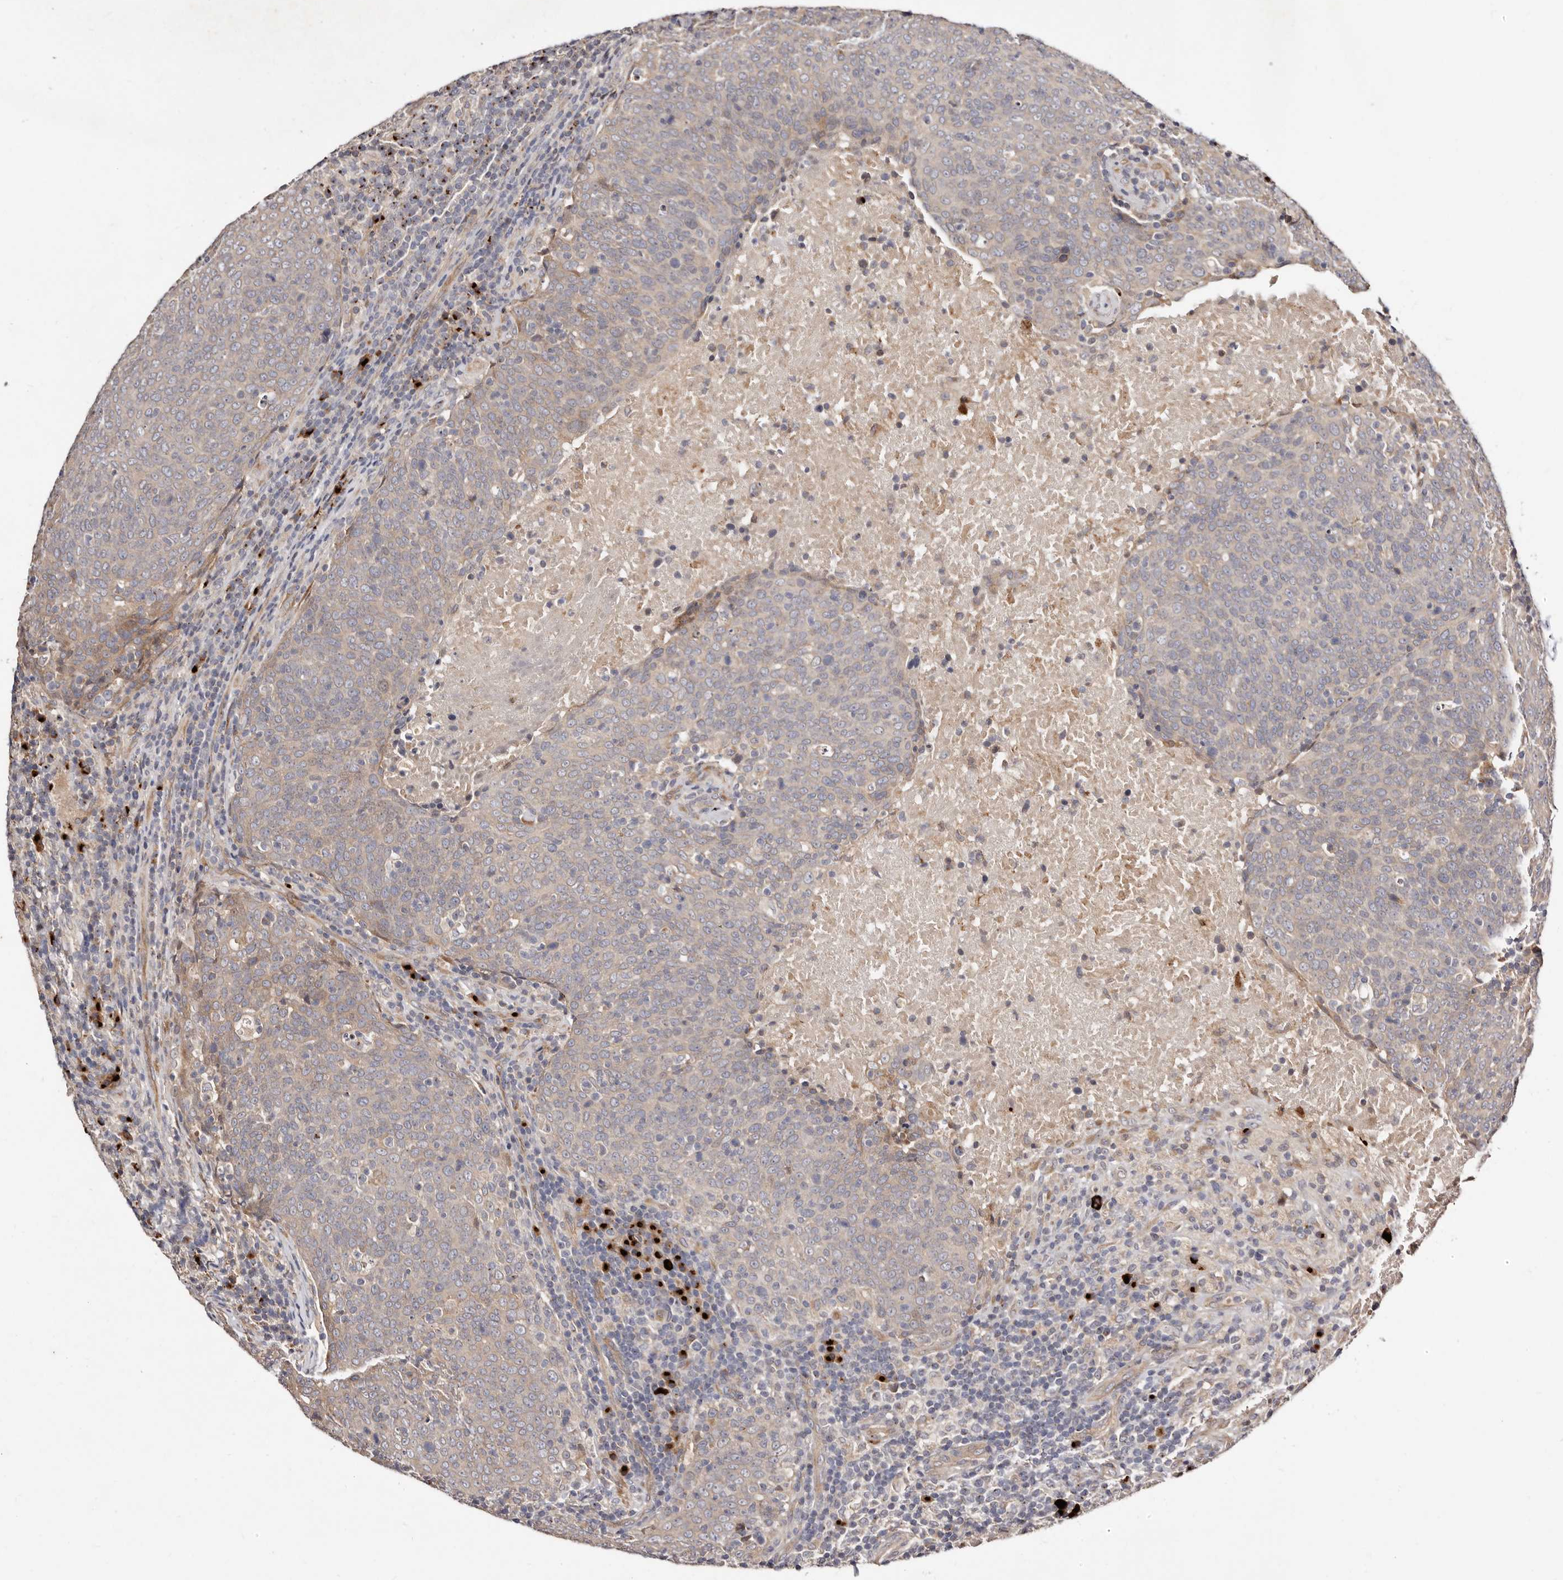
{"staining": {"intensity": "weak", "quantity": "<25%", "location": "cytoplasmic/membranous"}, "tissue": "head and neck cancer", "cell_type": "Tumor cells", "image_type": "cancer", "snomed": [{"axis": "morphology", "description": "Squamous cell carcinoma, NOS"}, {"axis": "morphology", "description": "Squamous cell carcinoma, metastatic, NOS"}, {"axis": "topography", "description": "Lymph node"}, {"axis": "topography", "description": "Head-Neck"}], "caption": "The micrograph demonstrates no significant staining in tumor cells of head and neck metastatic squamous cell carcinoma.", "gene": "DACT2", "patient": {"sex": "male", "age": 62}}